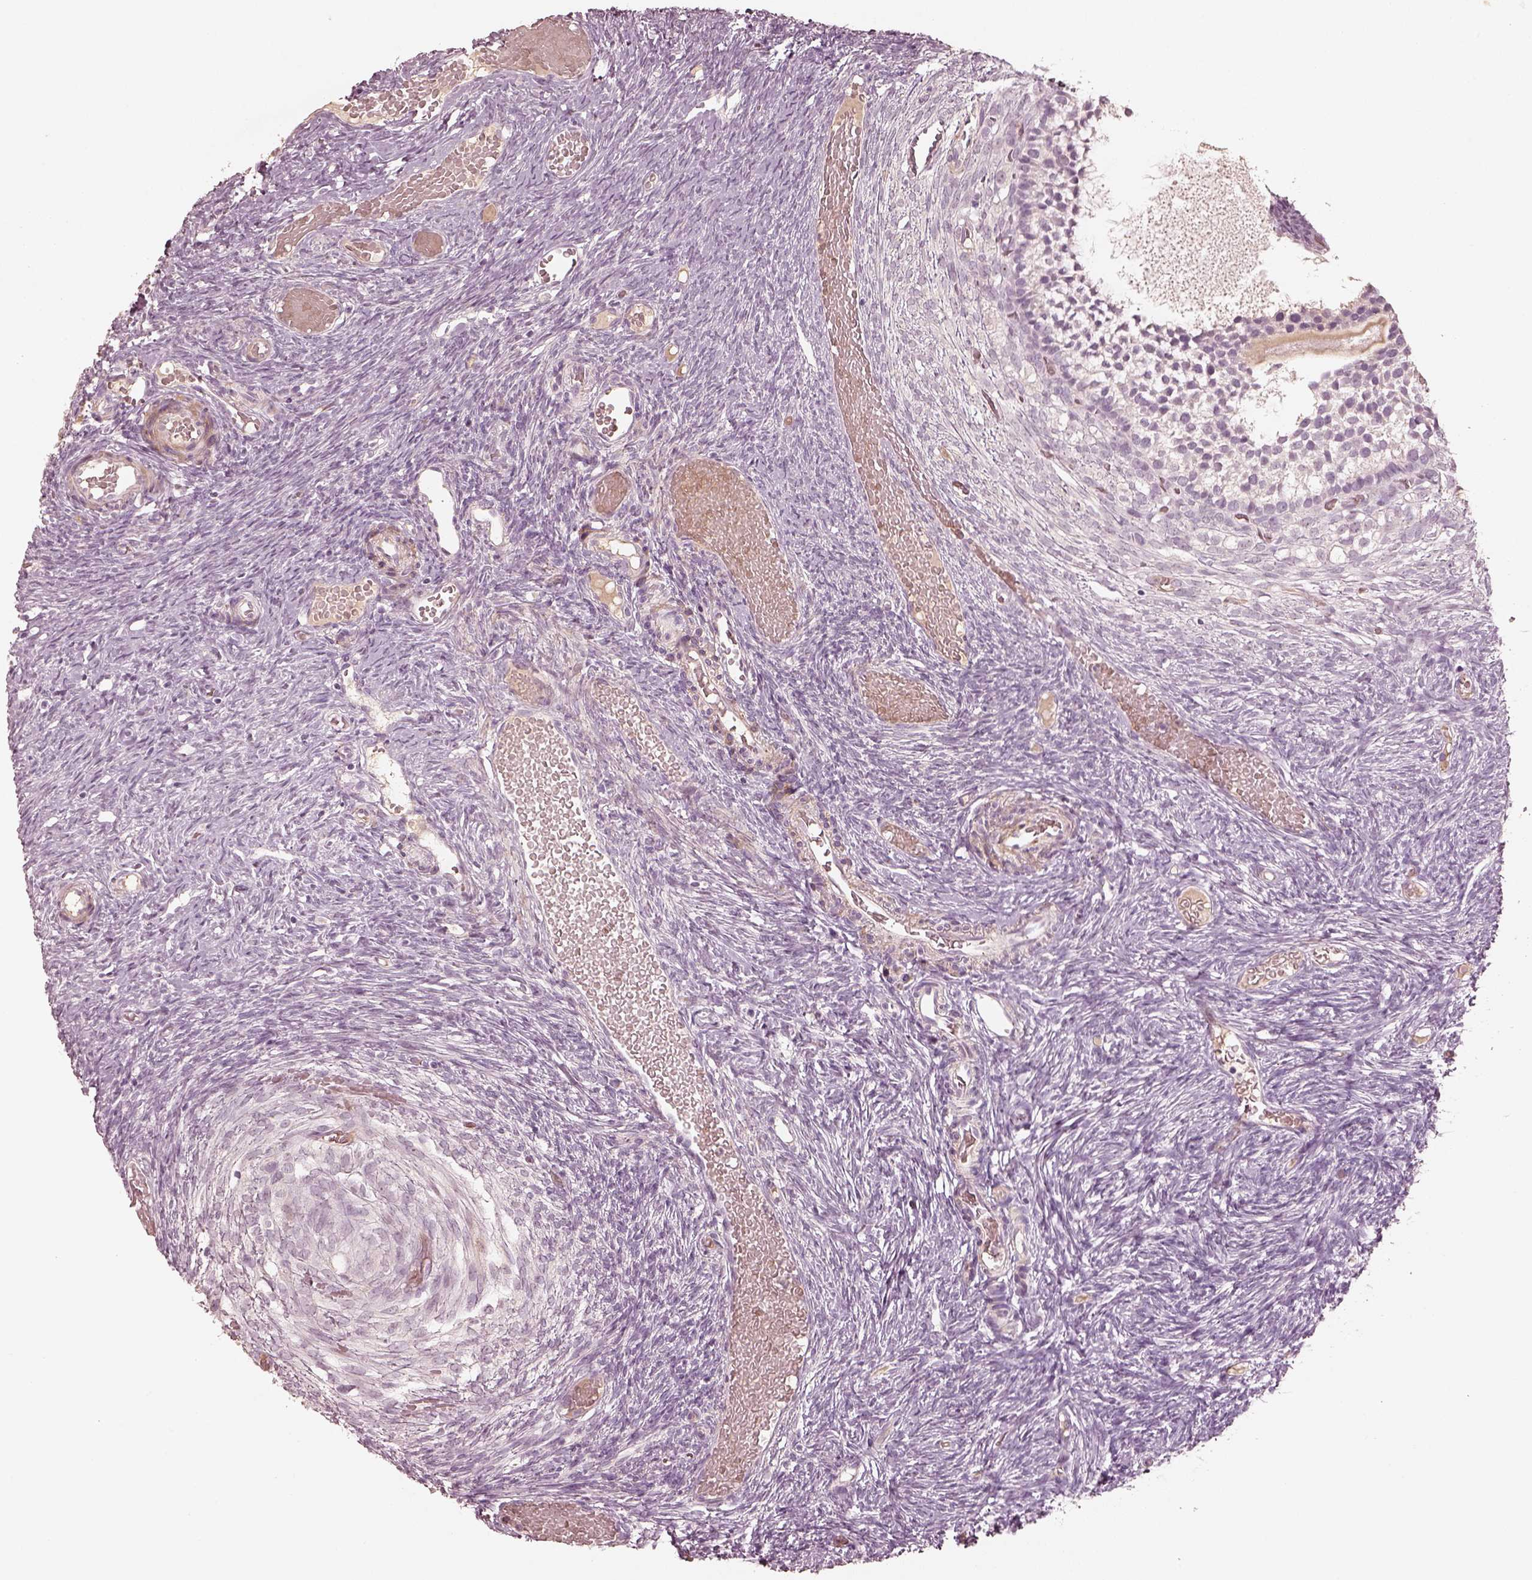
{"staining": {"intensity": "negative", "quantity": "none", "location": "none"}, "tissue": "ovary", "cell_type": "Ovarian stroma cells", "image_type": "normal", "snomed": [{"axis": "morphology", "description": "Normal tissue, NOS"}, {"axis": "topography", "description": "Ovary"}], "caption": "Ovary was stained to show a protein in brown. There is no significant staining in ovarian stroma cells. (Immunohistochemistry, brightfield microscopy, high magnification).", "gene": "MADCAM1", "patient": {"sex": "female", "age": 39}}